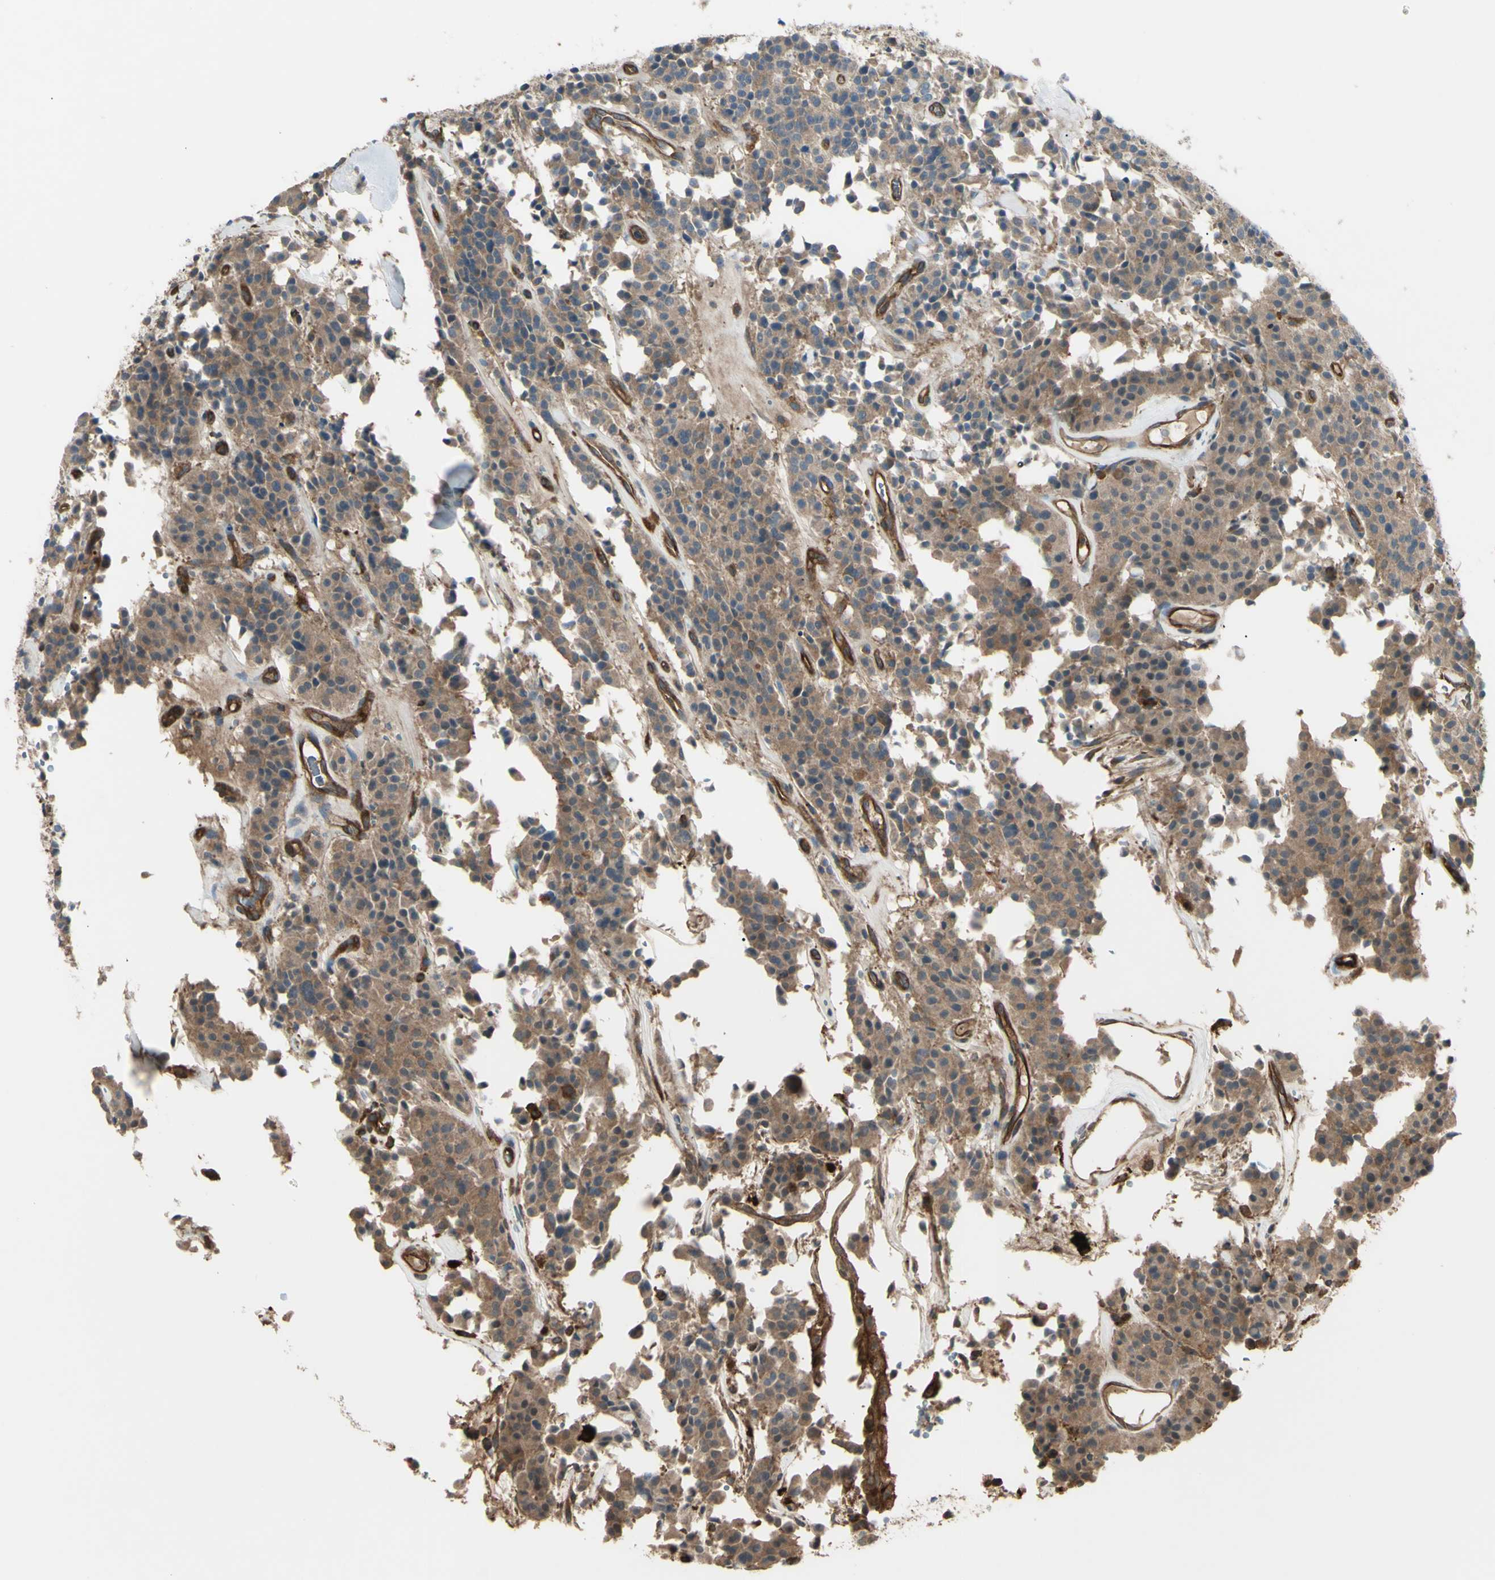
{"staining": {"intensity": "moderate", "quantity": ">75%", "location": "cytoplasmic/membranous"}, "tissue": "carcinoid", "cell_type": "Tumor cells", "image_type": "cancer", "snomed": [{"axis": "morphology", "description": "Carcinoid, malignant, NOS"}, {"axis": "topography", "description": "Lung"}], "caption": "Protein analysis of carcinoid tissue exhibits moderate cytoplasmic/membranous positivity in about >75% of tumor cells.", "gene": "PTPN12", "patient": {"sex": "male", "age": 30}}